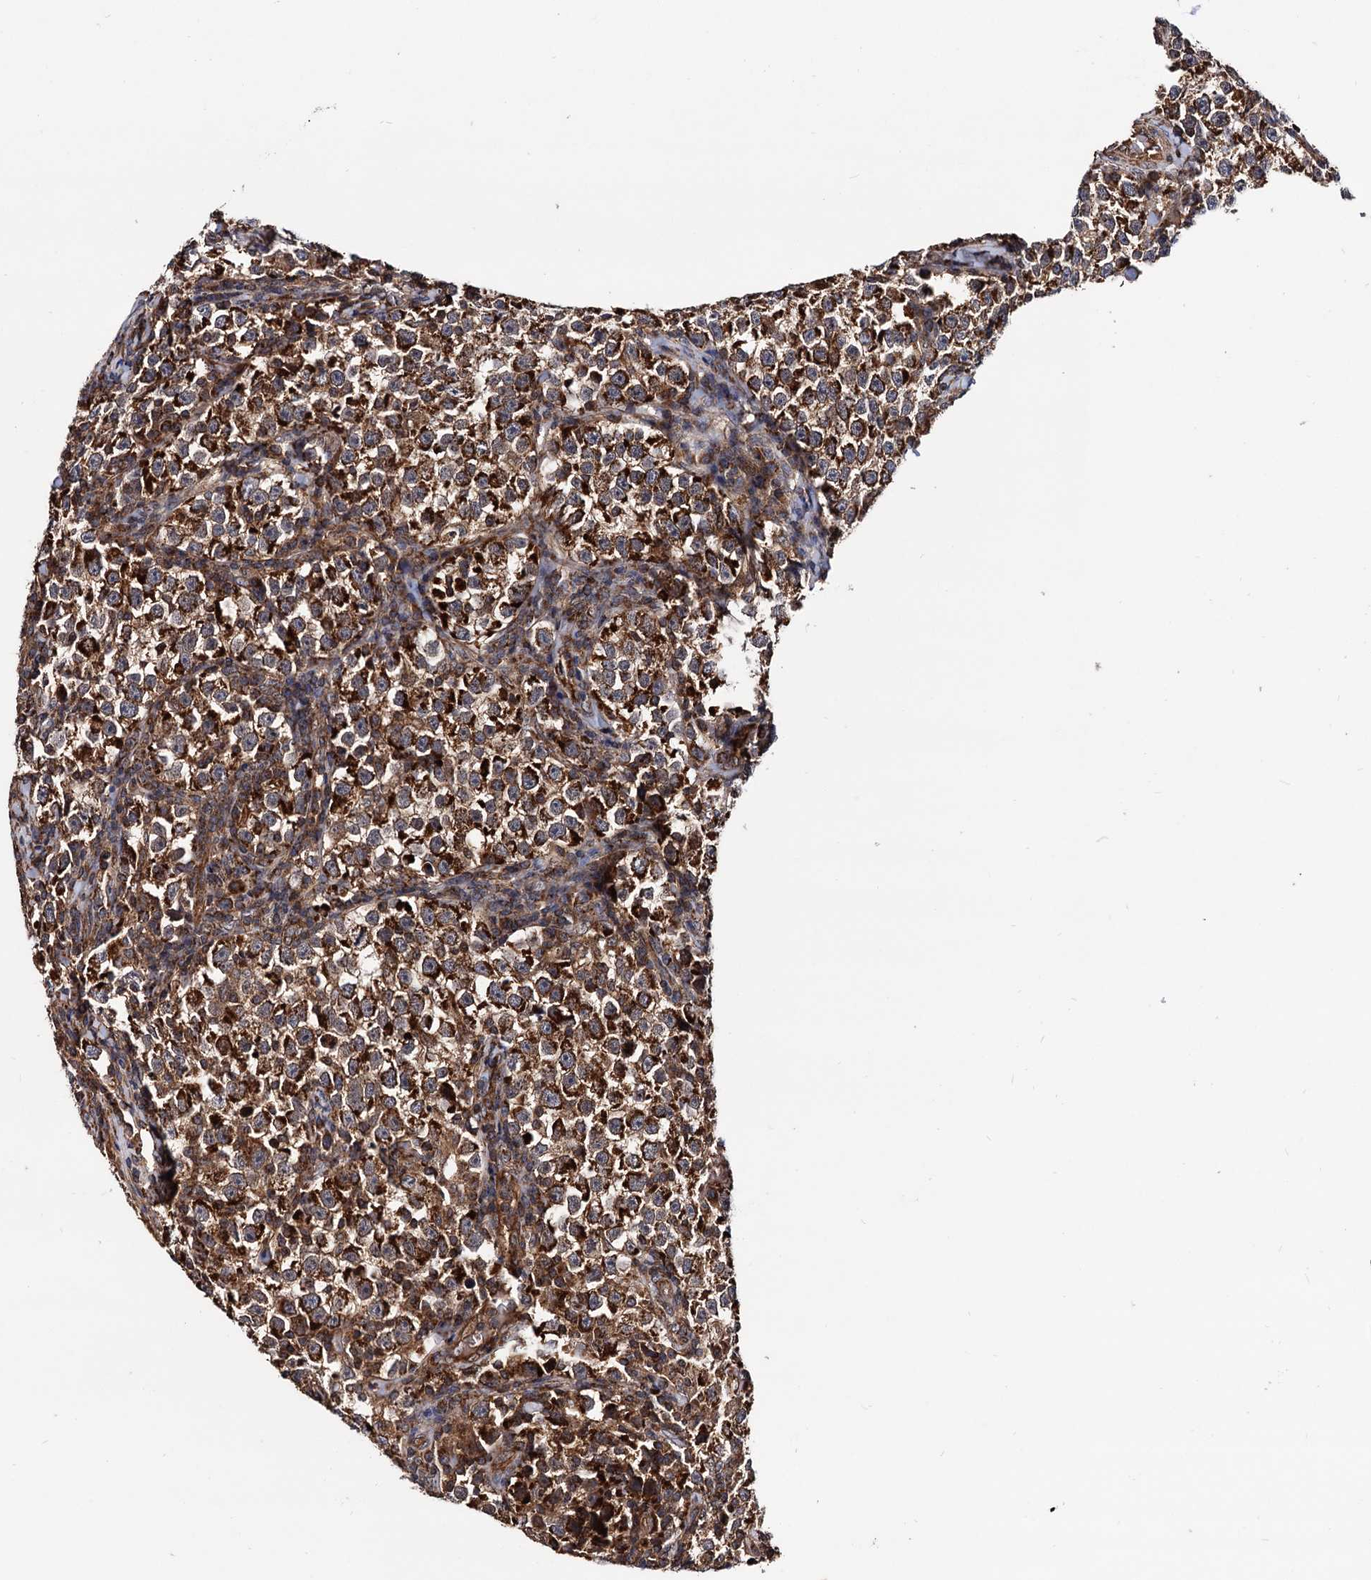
{"staining": {"intensity": "strong", "quantity": ">75%", "location": "cytoplasmic/membranous"}, "tissue": "testis cancer", "cell_type": "Tumor cells", "image_type": "cancer", "snomed": [{"axis": "morphology", "description": "Normal tissue, NOS"}, {"axis": "morphology", "description": "Seminoma, NOS"}, {"axis": "topography", "description": "Testis"}], "caption": "Approximately >75% of tumor cells in testis seminoma show strong cytoplasmic/membranous protein expression as visualized by brown immunohistochemical staining.", "gene": "MRPL42", "patient": {"sex": "male", "age": 43}}